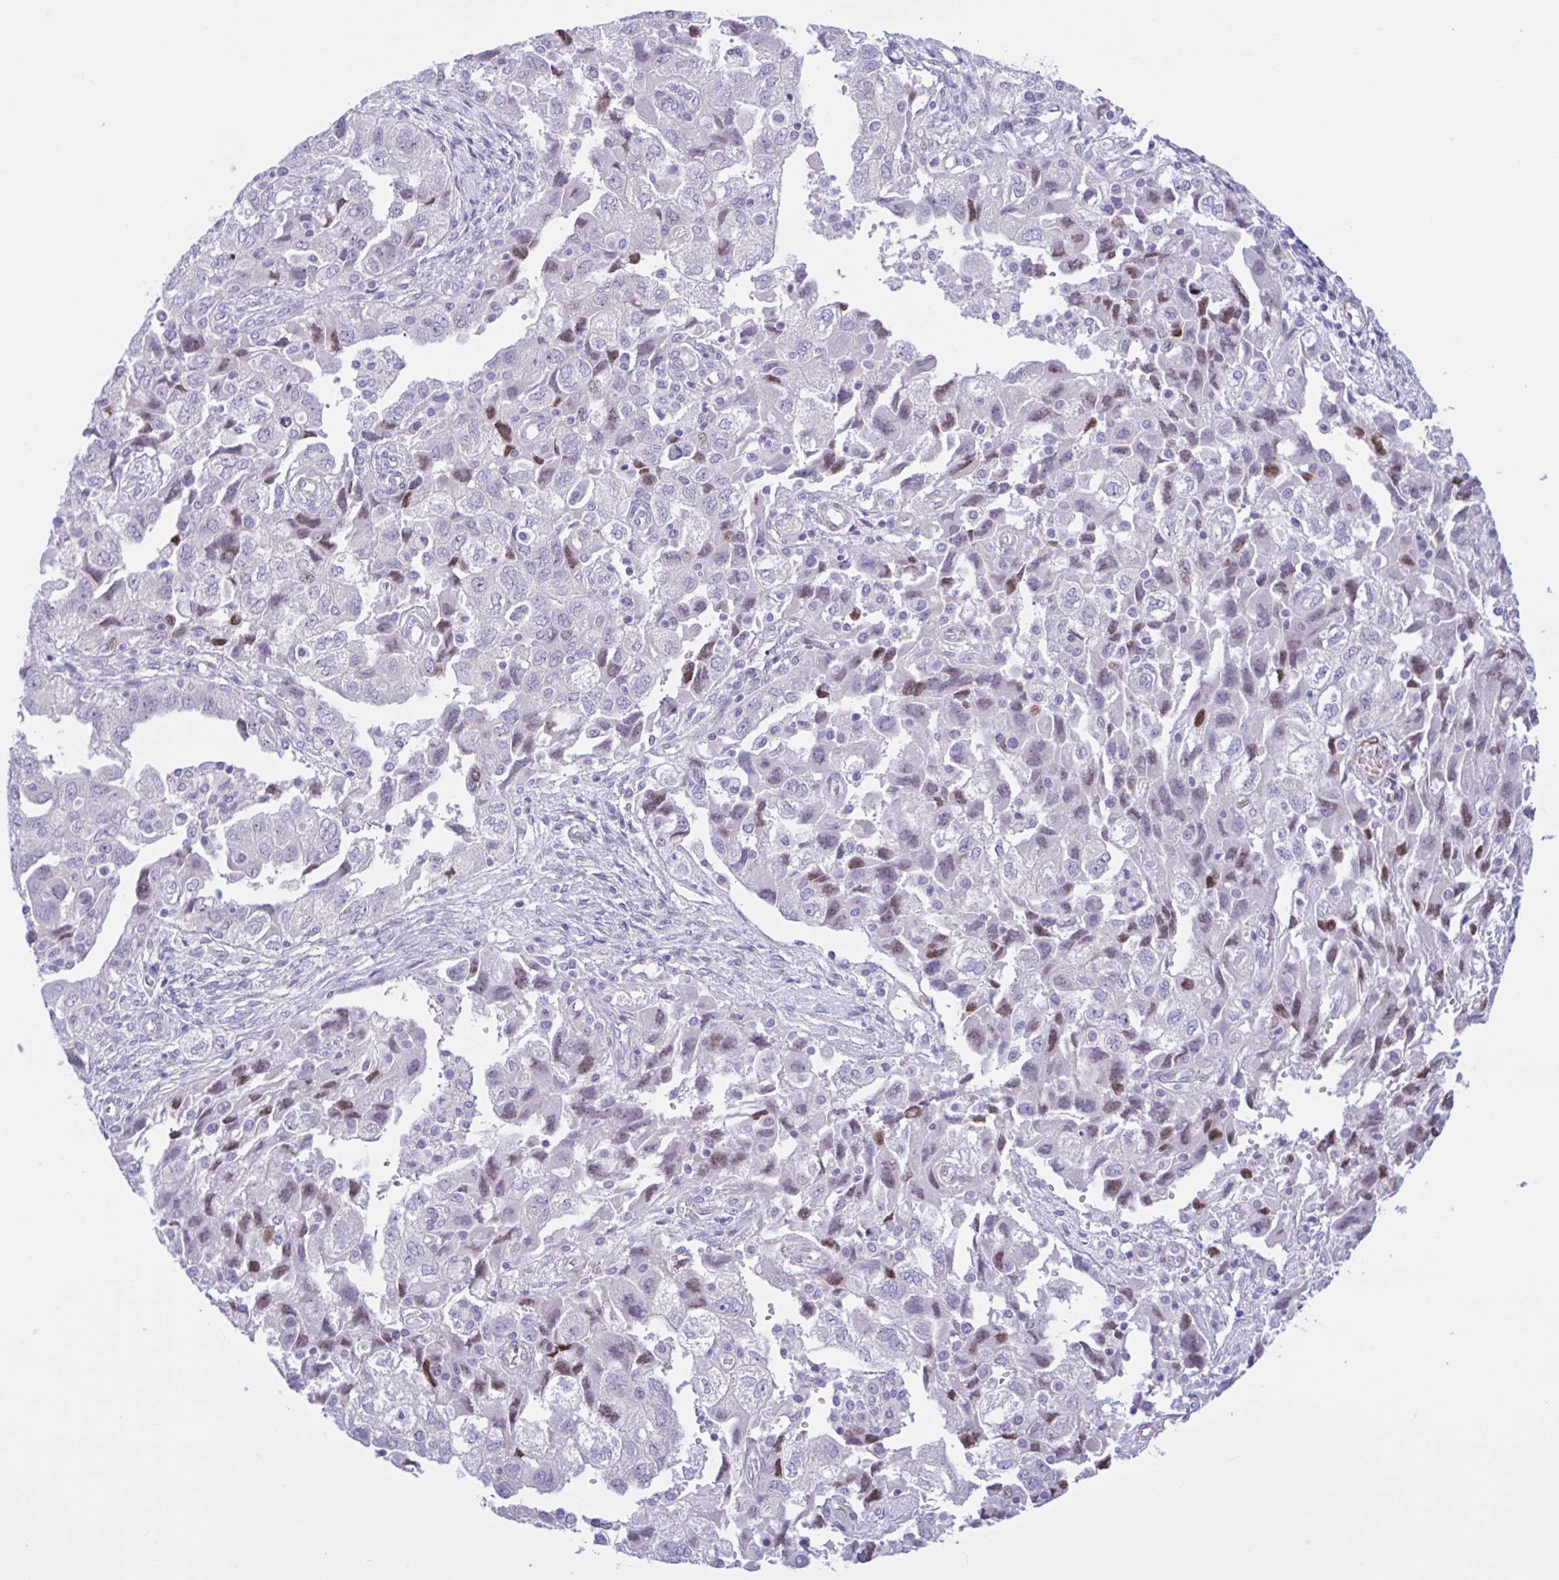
{"staining": {"intensity": "weak", "quantity": "<25%", "location": "nuclear"}, "tissue": "ovarian cancer", "cell_type": "Tumor cells", "image_type": "cancer", "snomed": [{"axis": "morphology", "description": "Carcinoma, NOS"}, {"axis": "morphology", "description": "Cystadenocarcinoma, serous, NOS"}, {"axis": "topography", "description": "Ovary"}], "caption": "This is an immunohistochemistry histopathology image of carcinoma (ovarian). There is no expression in tumor cells.", "gene": "AHCYL2", "patient": {"sex": "female", "age": 69}}